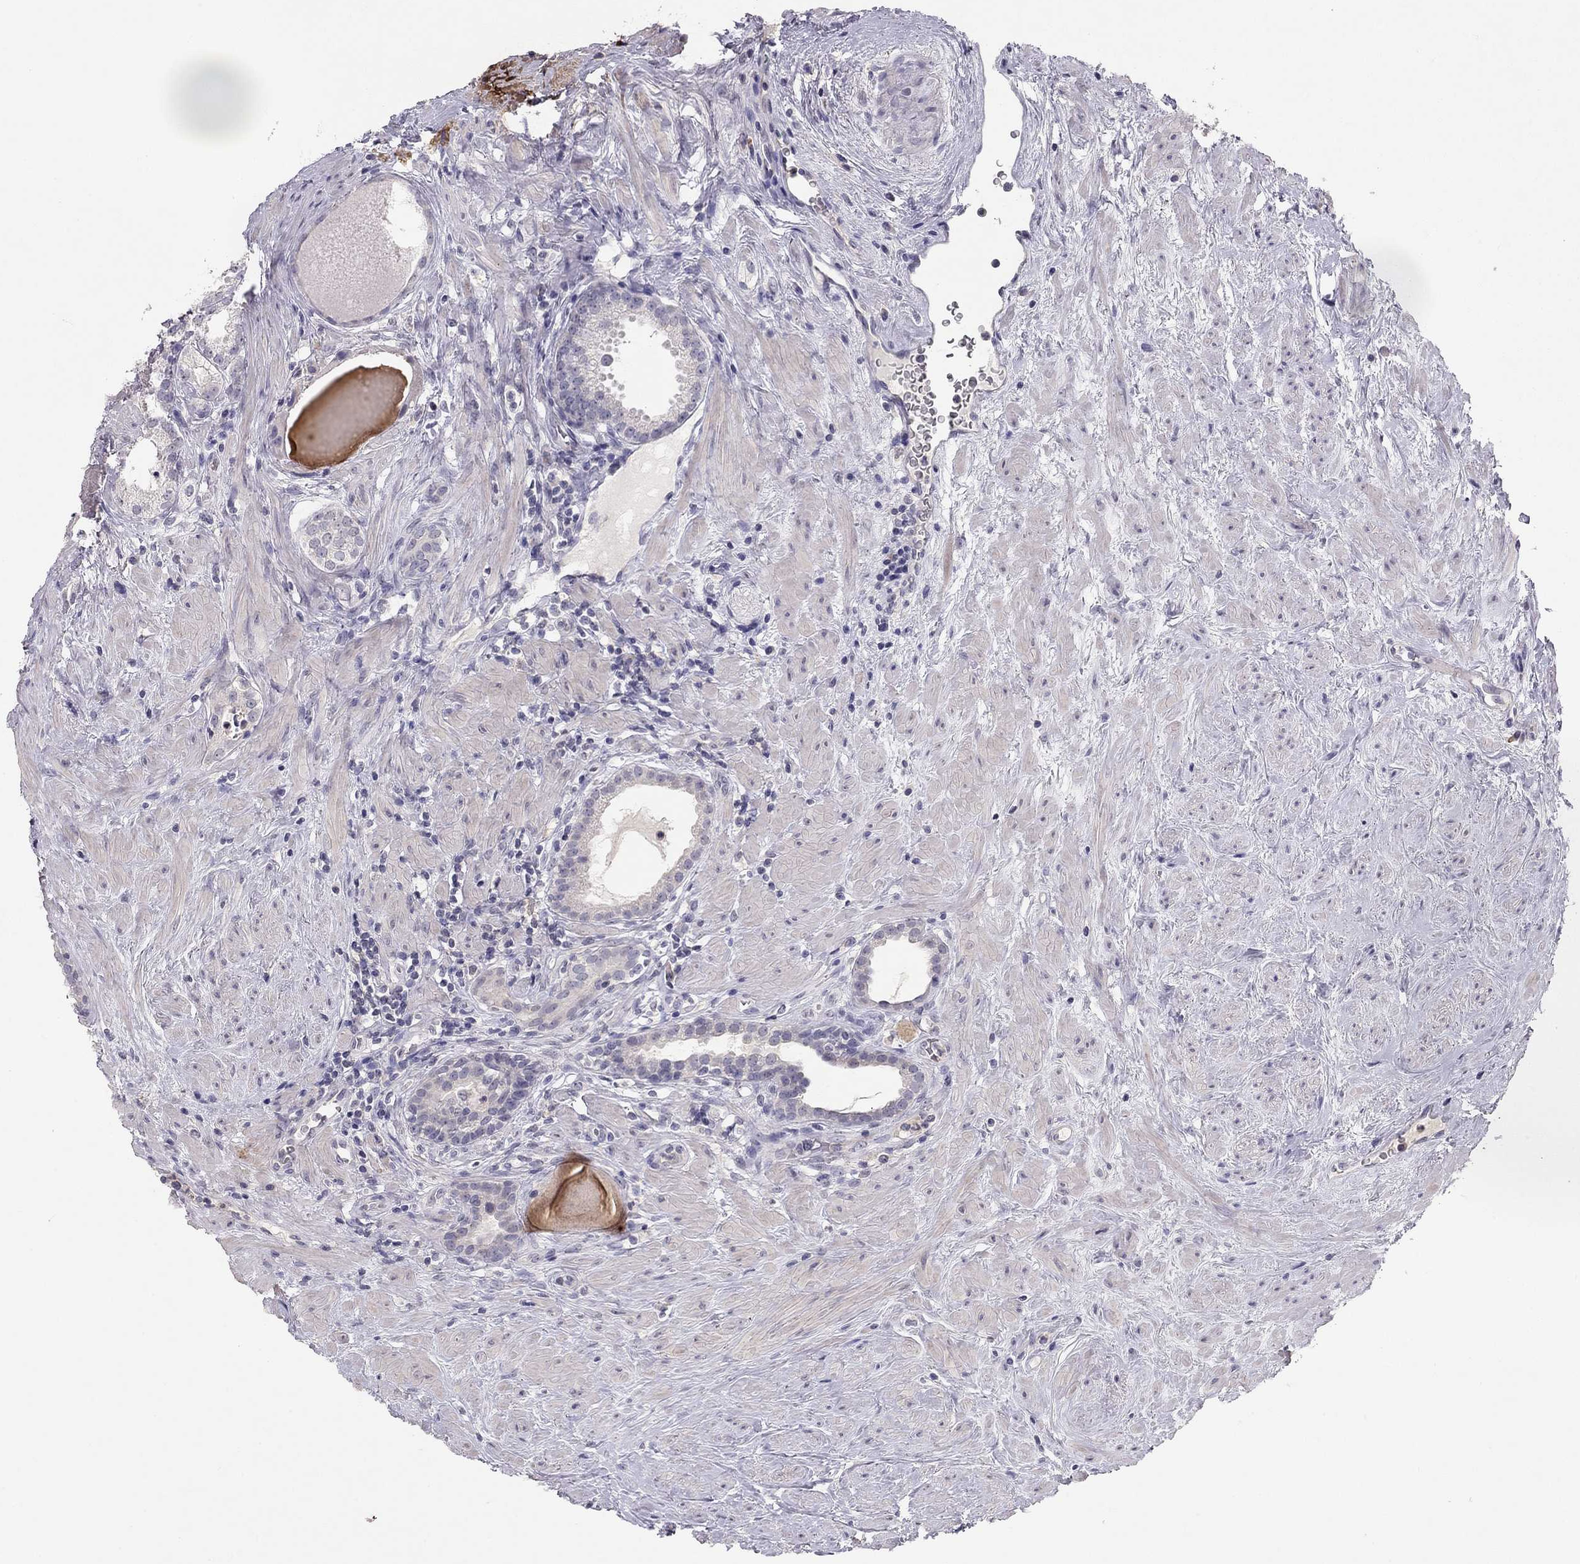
{"staining": {"intensity": "negative", "quantity": "none", "location": "none"}, "tissue": "prostate cancer", "cell_type": "Tumor cells", "image_type": "cancer", "snomed": [{"axis": "morphology", "description": "Adenocarcinoma, NOS"}, {"axis": "morphology", "description": "Adenocarcinoma, High grade"}, {"axis": "topography", "description": "Prostate"}], "caption": "The image demonstrates no significant positivity in tumor cells of prostate adenocarcinoma. The staining is performed using DAB (3,3'-diaminobenzidine) brown chromogen with nuclei counter-stained in using hematoxylin.", "gene": "ADORA2A", "patient": {"sex": "male", "age": 64}}